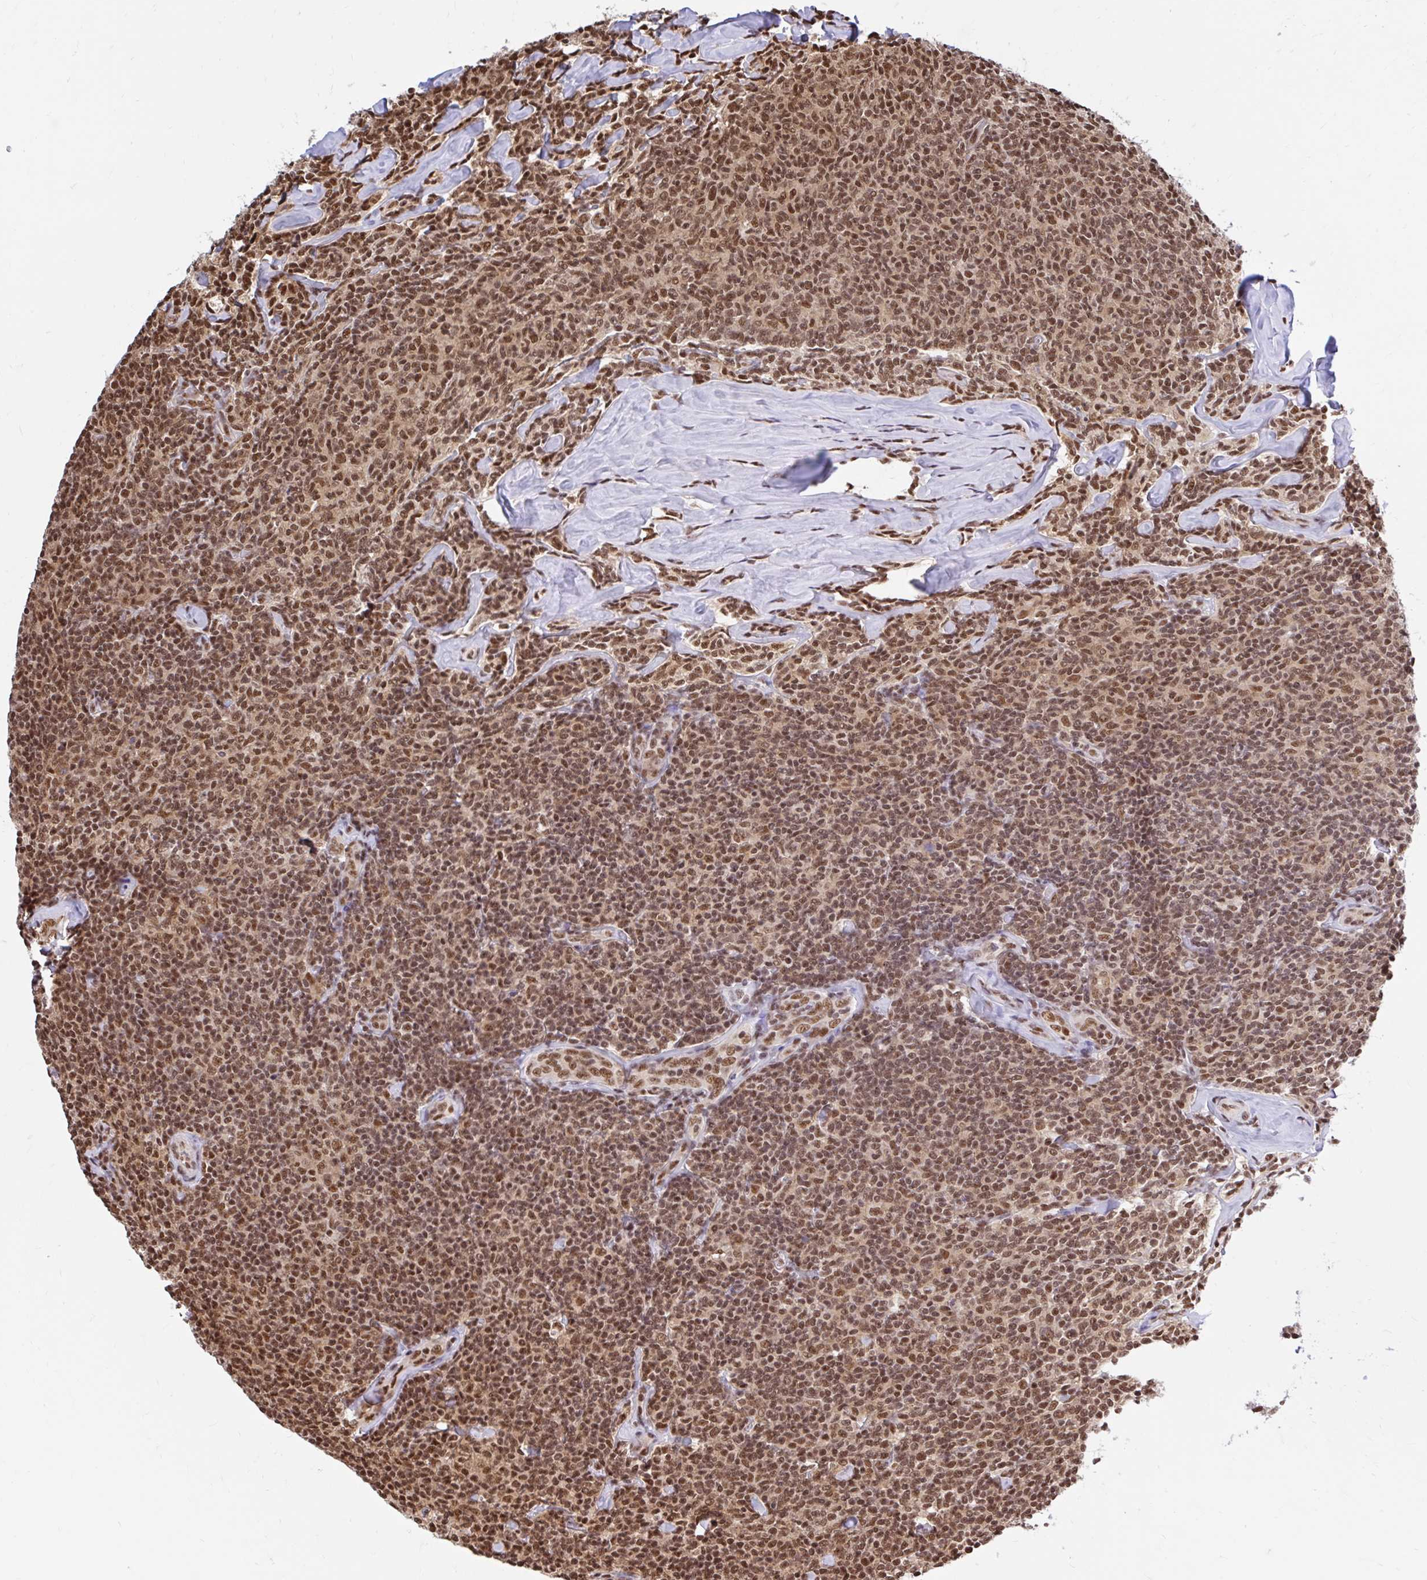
{"staining": {"intensity": "moderate", "quantity": ">75%", "location": "nuclear"}, "tissue": "lymphoma", "cell_type": "Tumor cells", "image_type": "cancer", "snomed": [{"axis": "morphology", "description": "Malignant lymphoma, non-Hodgkin's type, Low grade"}, {"axis": "topography", "description": "Lymph node"}], "caption": "A histopathology image of human lymphoma stained for a protein demonstrates moderate nuclear brown staining in tumor cells.", "gene": "ABCA9", "patient": {"sex": "female", "age": 56}}